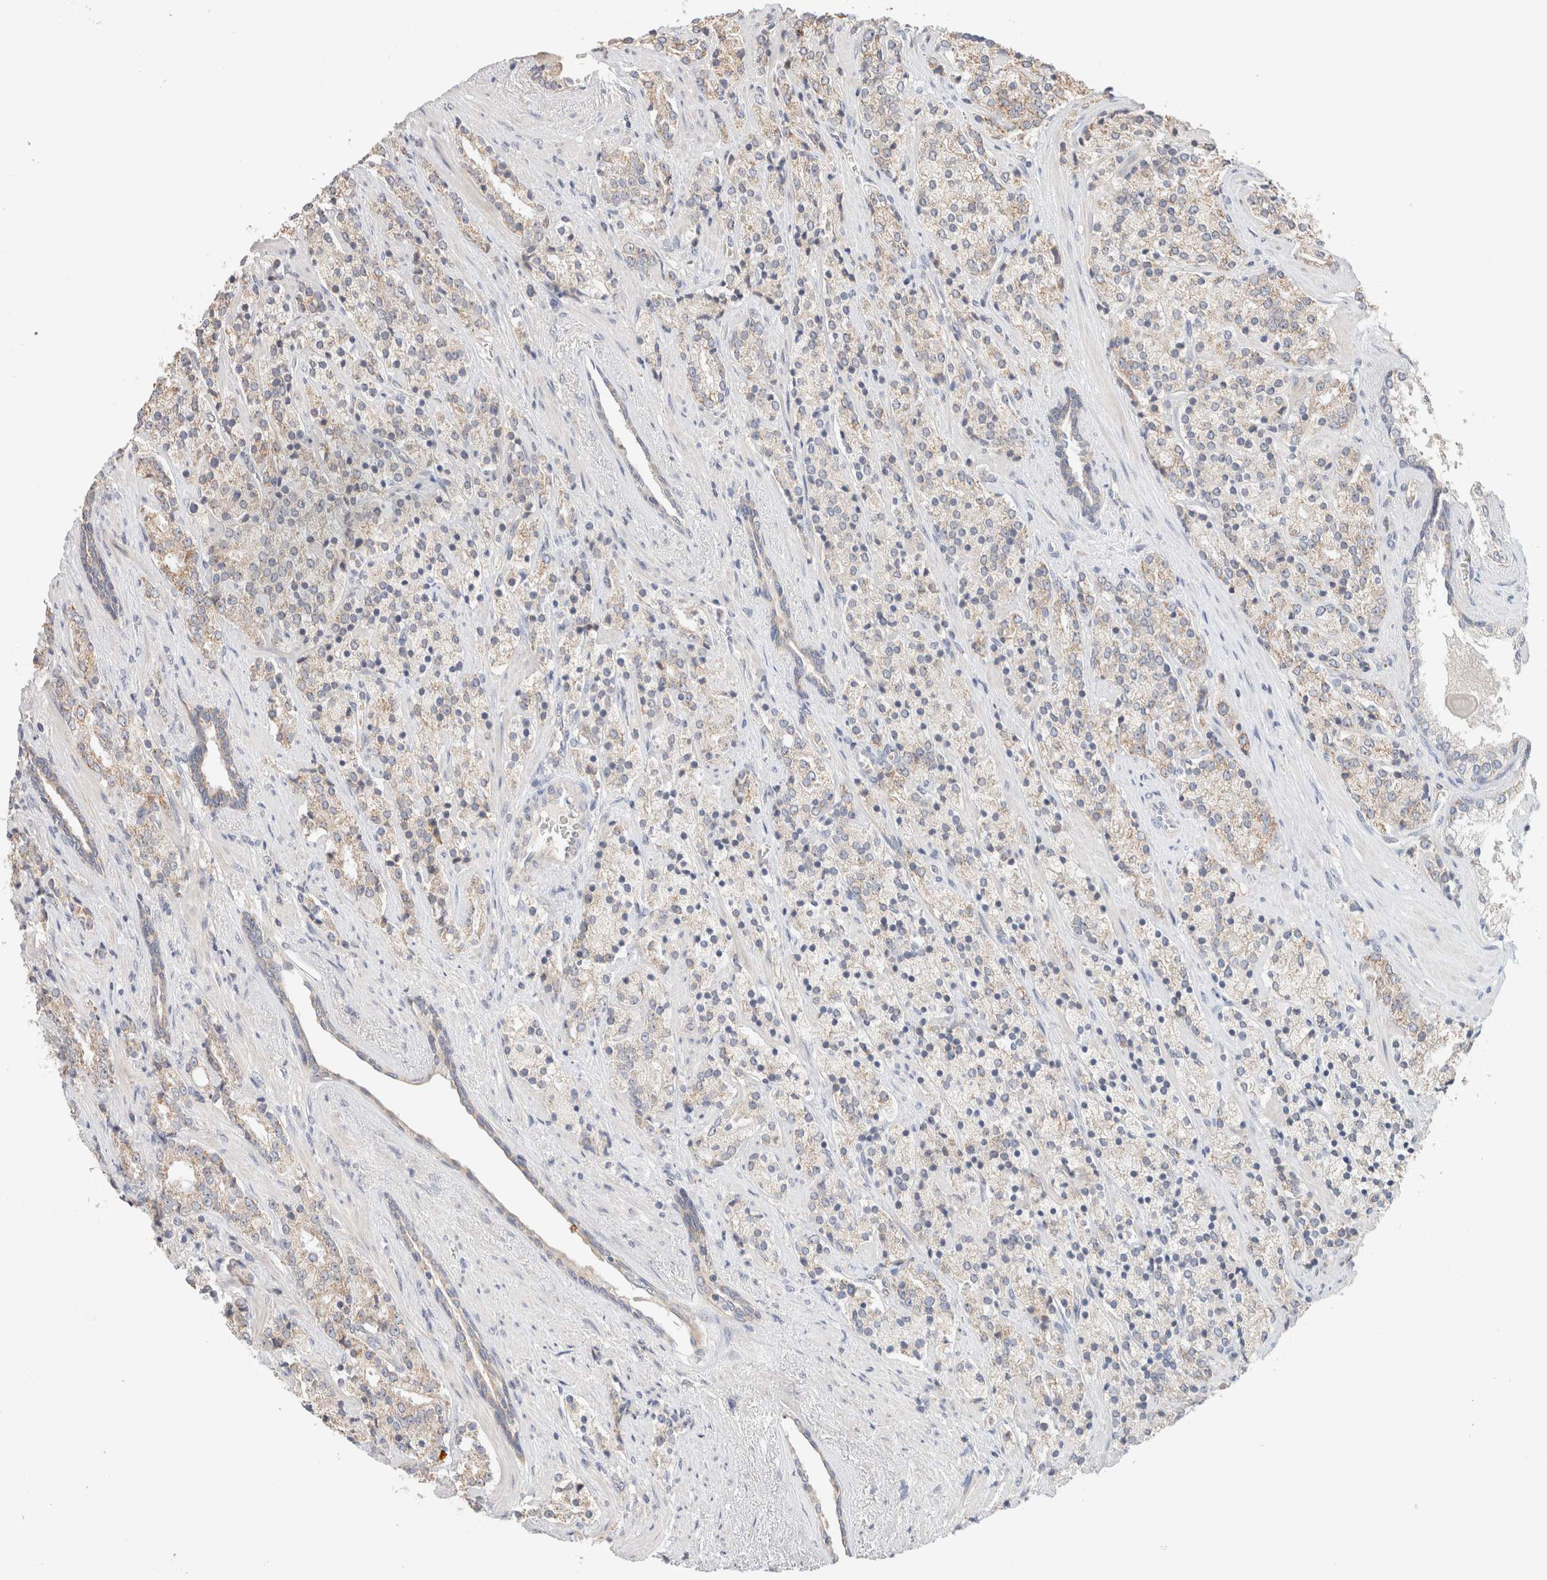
{"staining": {"intensity": "weak", "quantity": "<25%", "location": "cytoplasmic/membranous"}, "tissue": "prostate cancer", "cell_type": "Tumor cells", "image_type": "cancer", "snomed": [{"axis": "morphology", "description": "Adenocarcinoma, High grade"}, {"axis": "topography", "description": "Prostate"}], "caption": "Prostate cancer (high-grade adenocarcinoma) was stained to show a protein in brown. There is no significant positivity in tumor cells.", "gene": "CA13", "patient": {"sex": "male", "age": 71}}